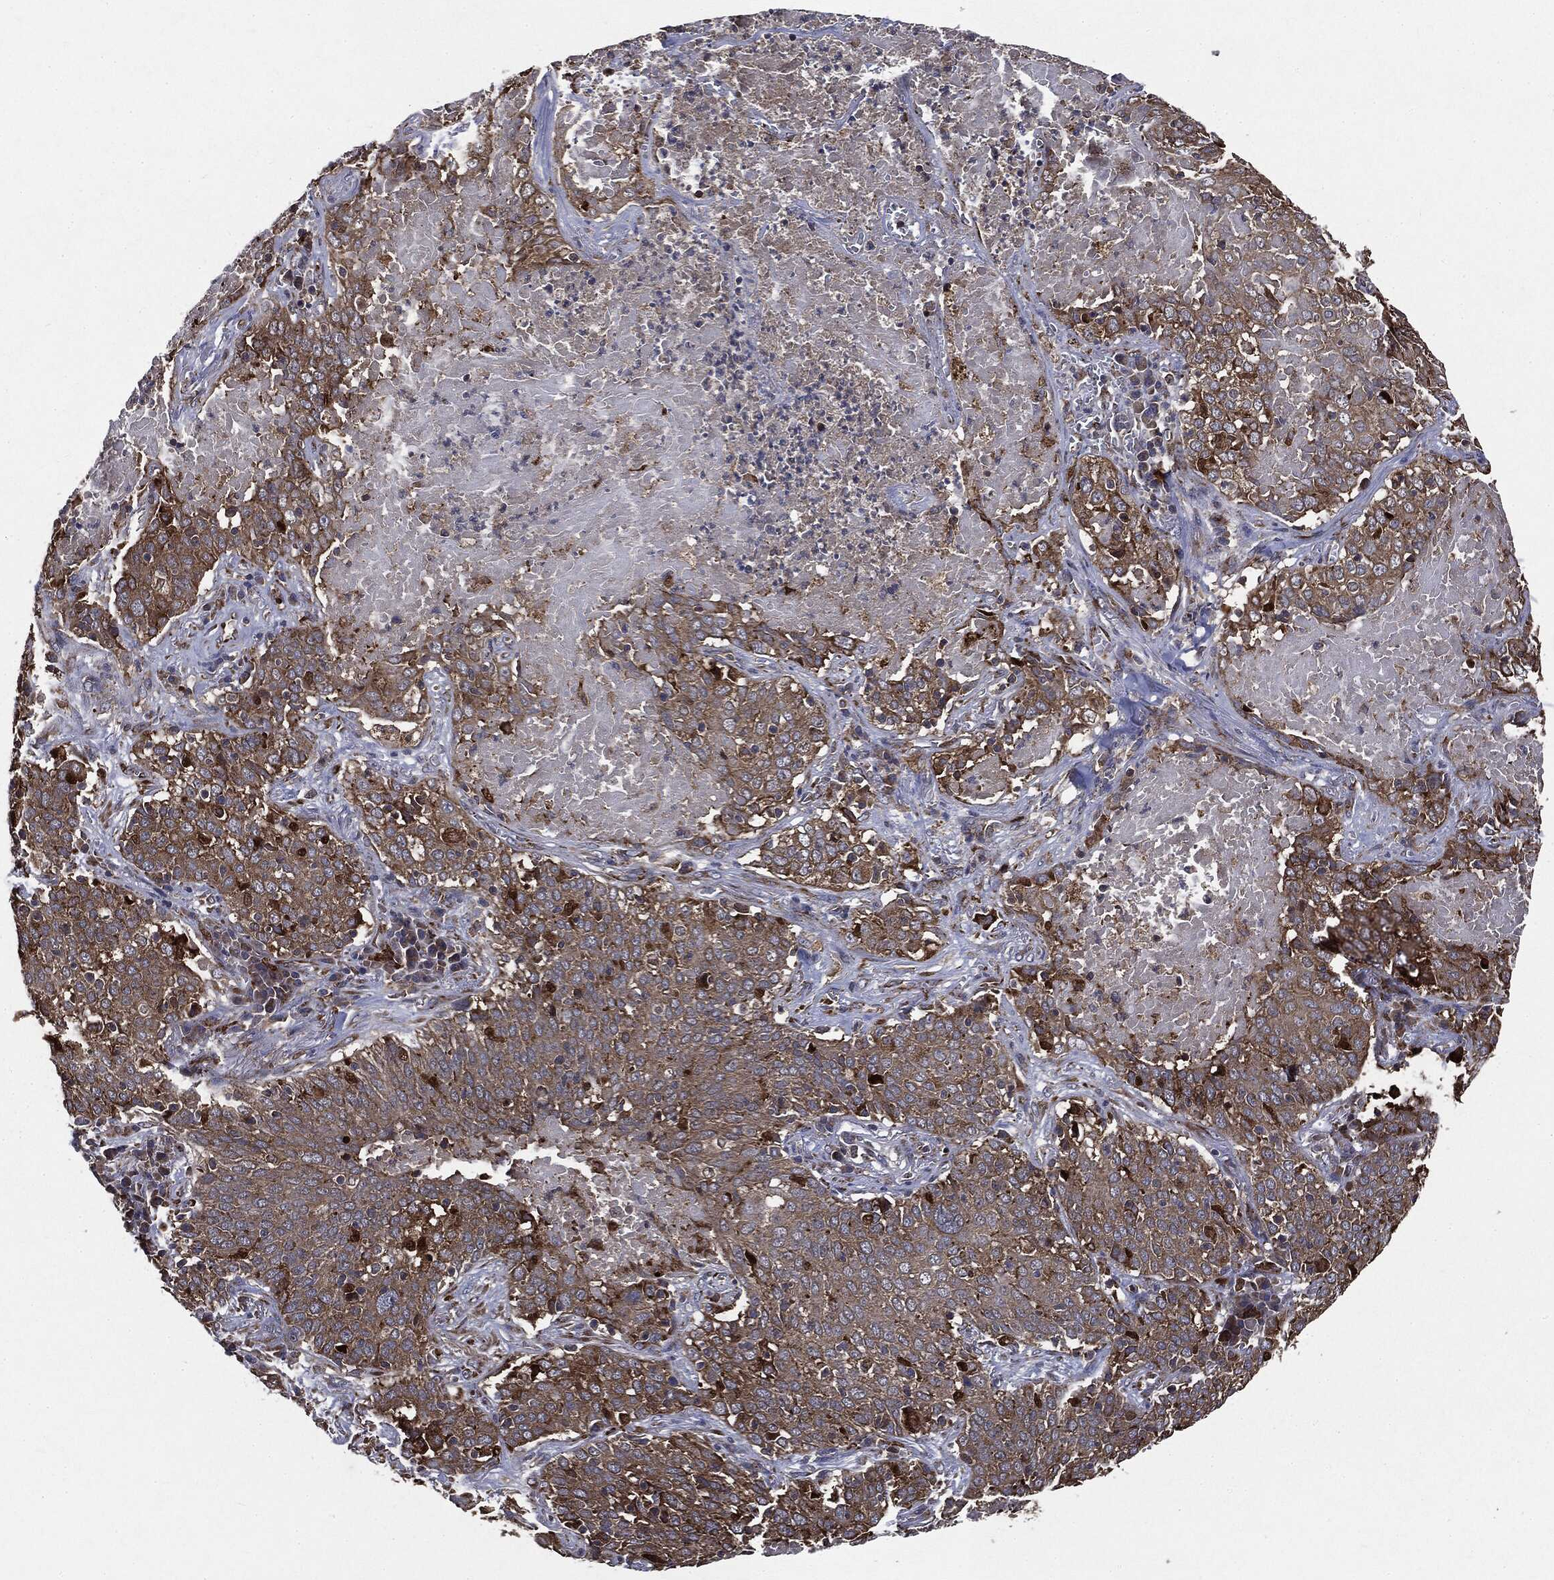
{"staining": {"intensity": "strong", "quantity": ">75%", "location": "cytoplasmic/membranous"}, "tissue": "lung cancer", "cell_type": "Tumor cells", "image_type": "cancer", "snomed": [{"axis": "morphology", "description": "Squamous cell carcinoma, NOS"}, {"axis": "topography", "description": "Lung"}], "caption": "Lung cancer (squamous cell carcinoma) was stained to show a protein in brown. There is high levels of strong cytoplasmic/membranous positivity in approximately >75% of tumor cells.", "gene": "PLOD3", "patient": {"sex": "male", "age": 82}}